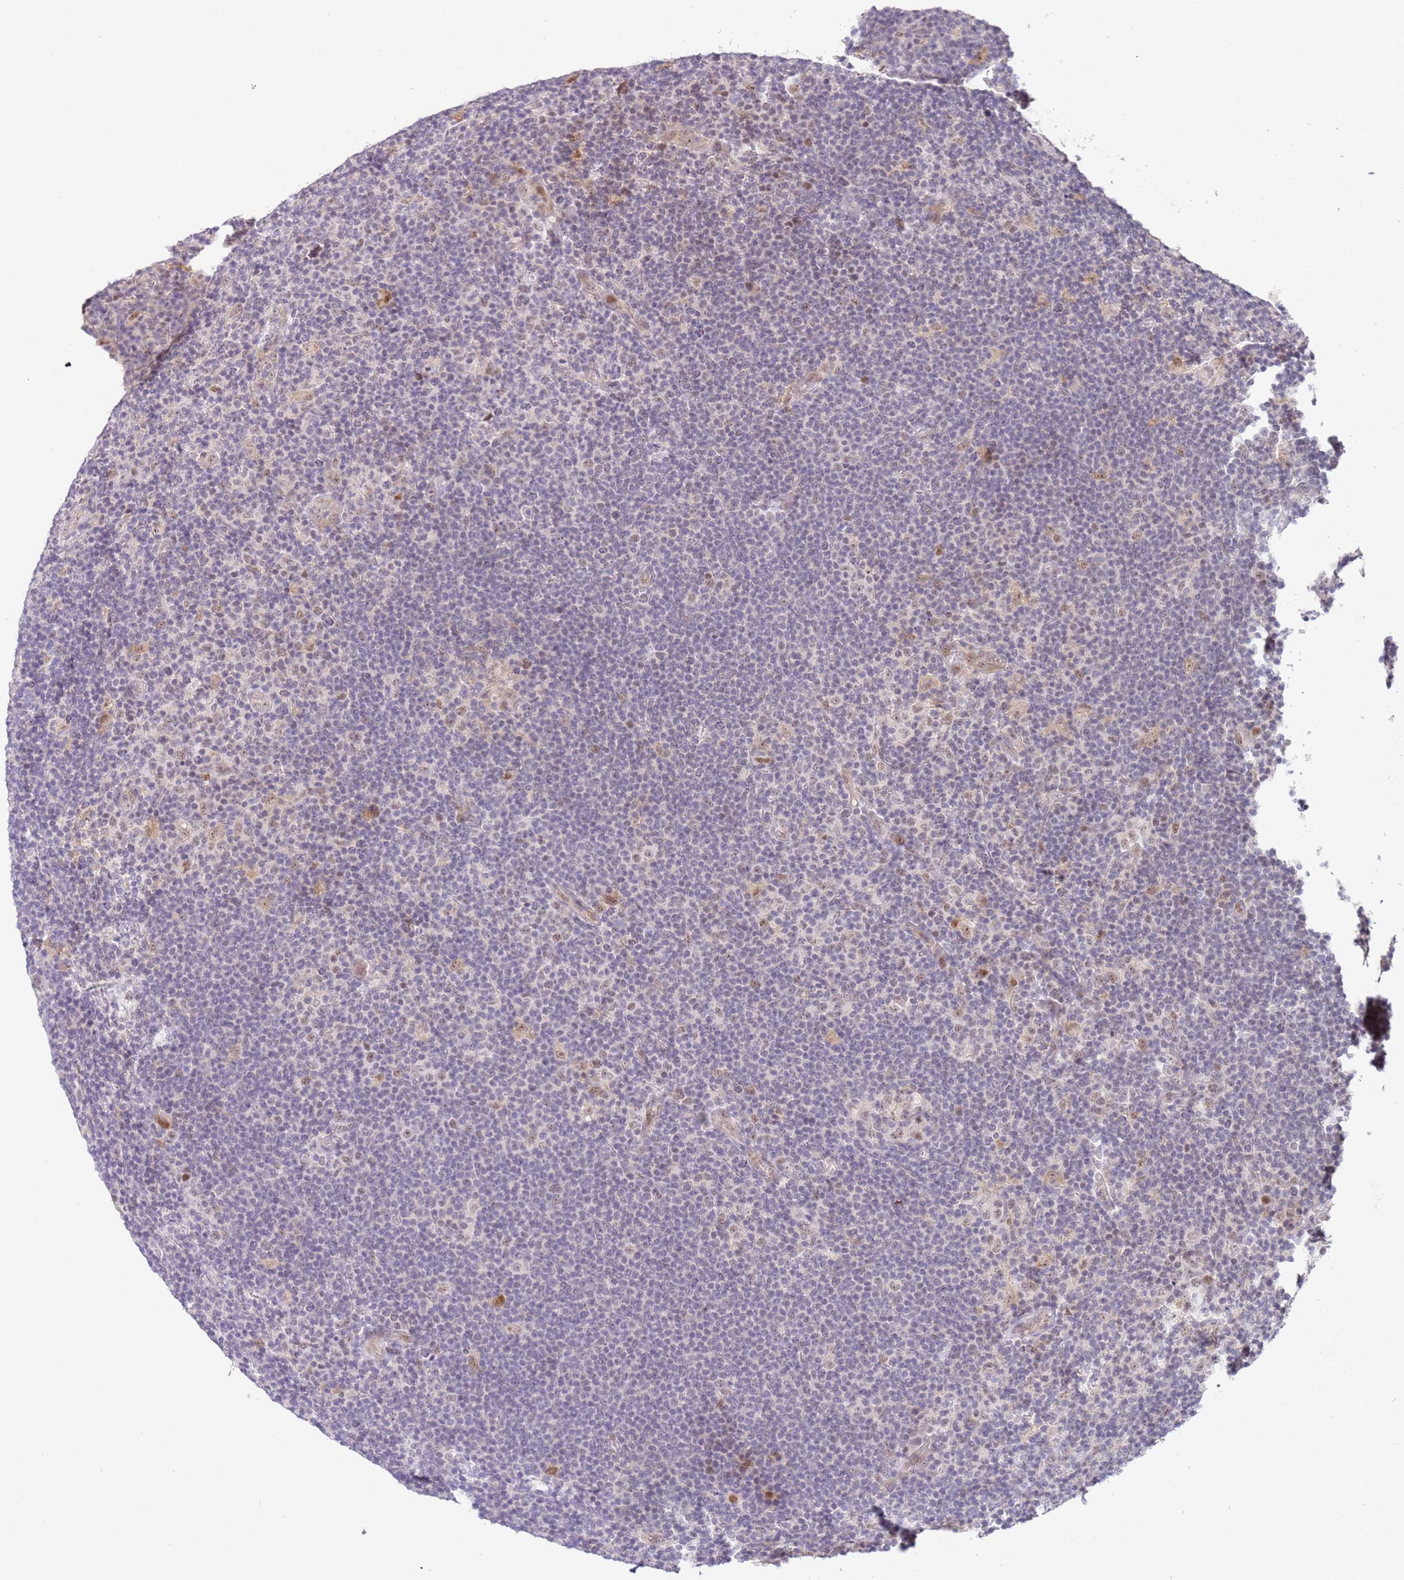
{"staining": {"intensity": "weak", "quantity": ">75%", "location": "nuclear"}, "tissue": "lymphoma", "cell_type": "Tumor cells", "image_type": "cancer", "snomed": [{"axis": "morphology", "description": "Hodgkin's disease, NOS"}, {"axis": "topography", "description": "Lymph node"}], "caption": "Tumor cells display low levels of weak nuclear expression in about >75% of cells in lymphoma. (DAB = brown stain, brightfield microscopy at high magnification).", "gene": "LGALSL", "patient": {"sex": "female", "age": 57}}